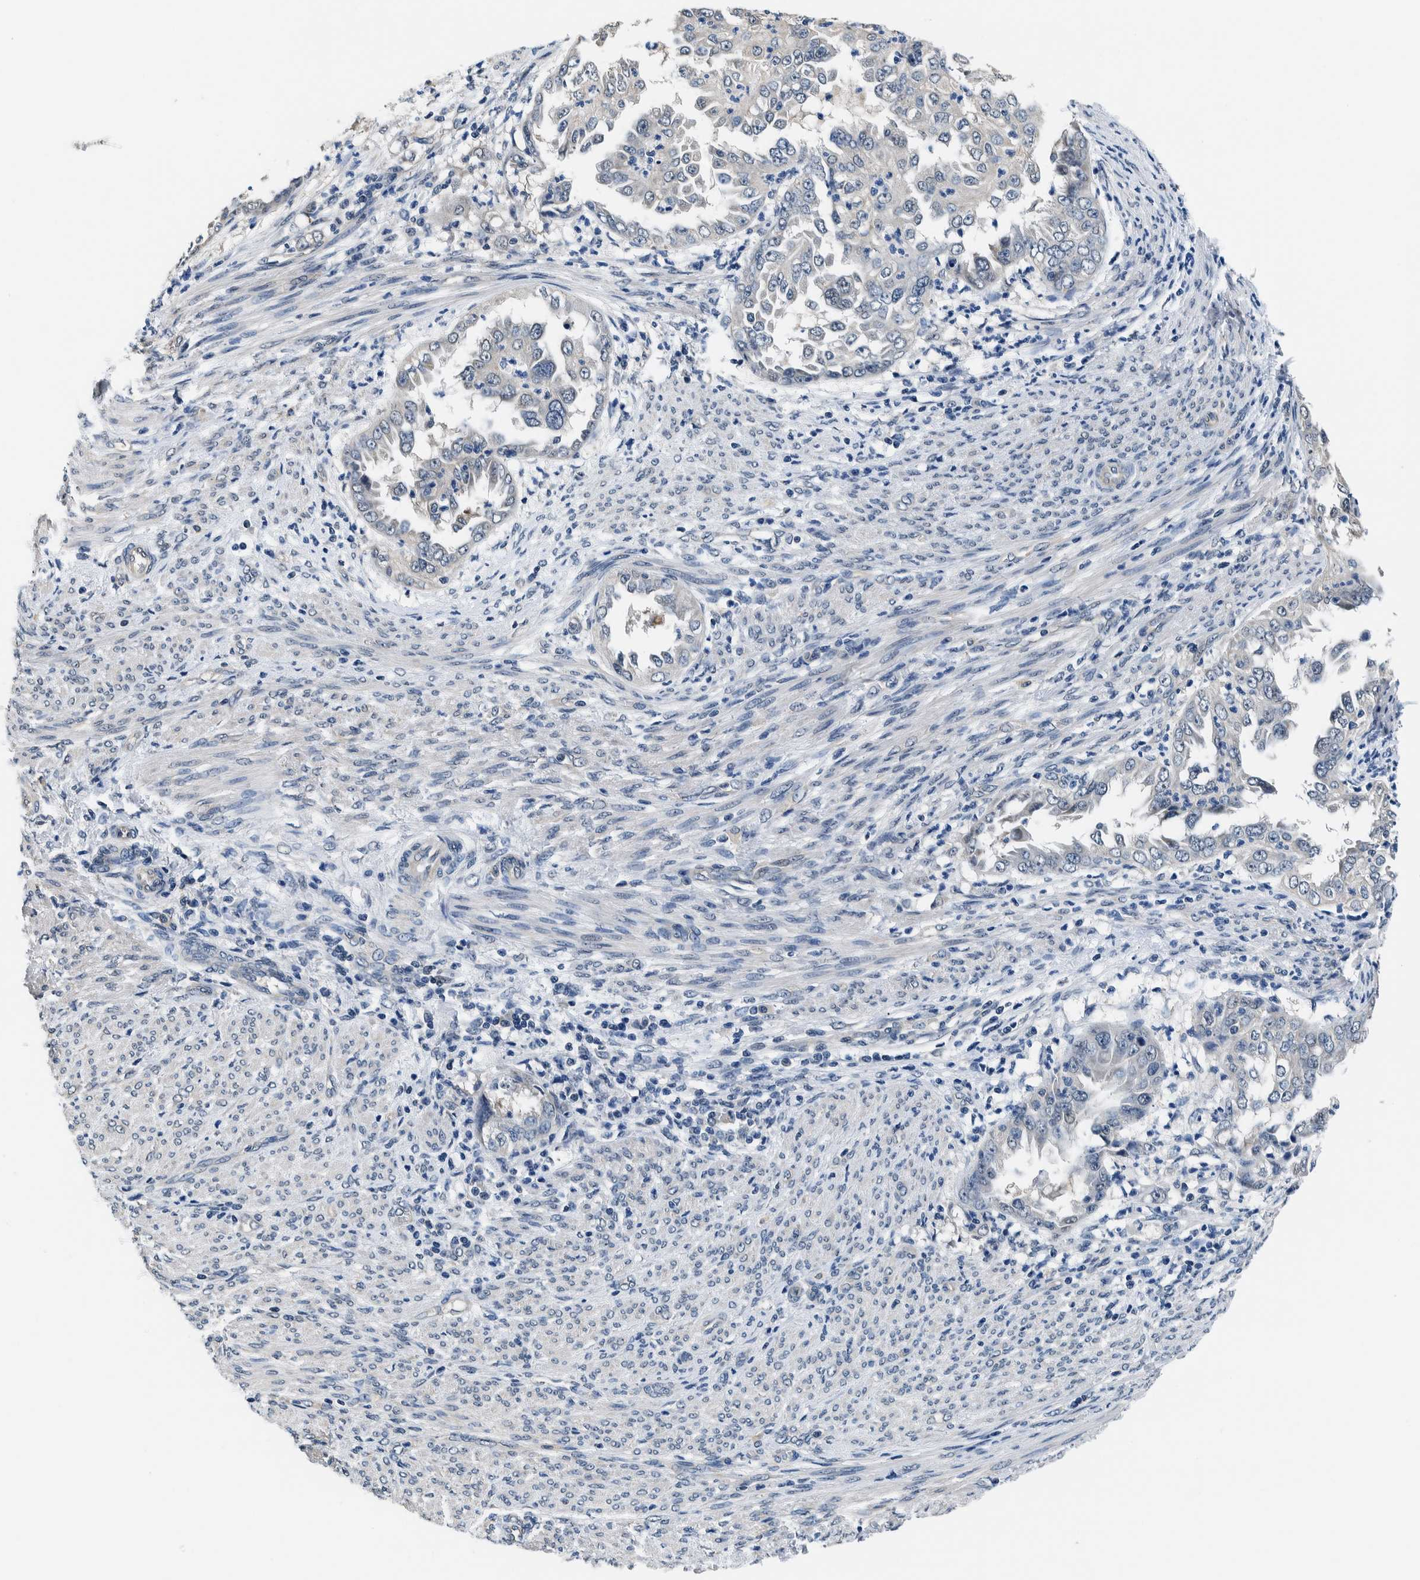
{"staining": {"intensity": "negative", "quantity": "none", "location": "none"}, "tissue": "endometrial cancer", "cell_type": "Tumor cells", "image_type": "cancer", "snomed": [{"axis": "morphology", "description": "Adenocarcinoma, NOS"}, {"axis": "topography", "description": "Endometrium"}], "caption": "Endometrial cancer (adenocarcinoma) was stained to show a protein in brown. There is no significant staining in tumor cells. (DAB (3,3'-diaminobenzidine) immunohistochemistry (IHC), high magnification).", "gene": "NIBAN2", "patient": {"sex": "female", "age": 85}}